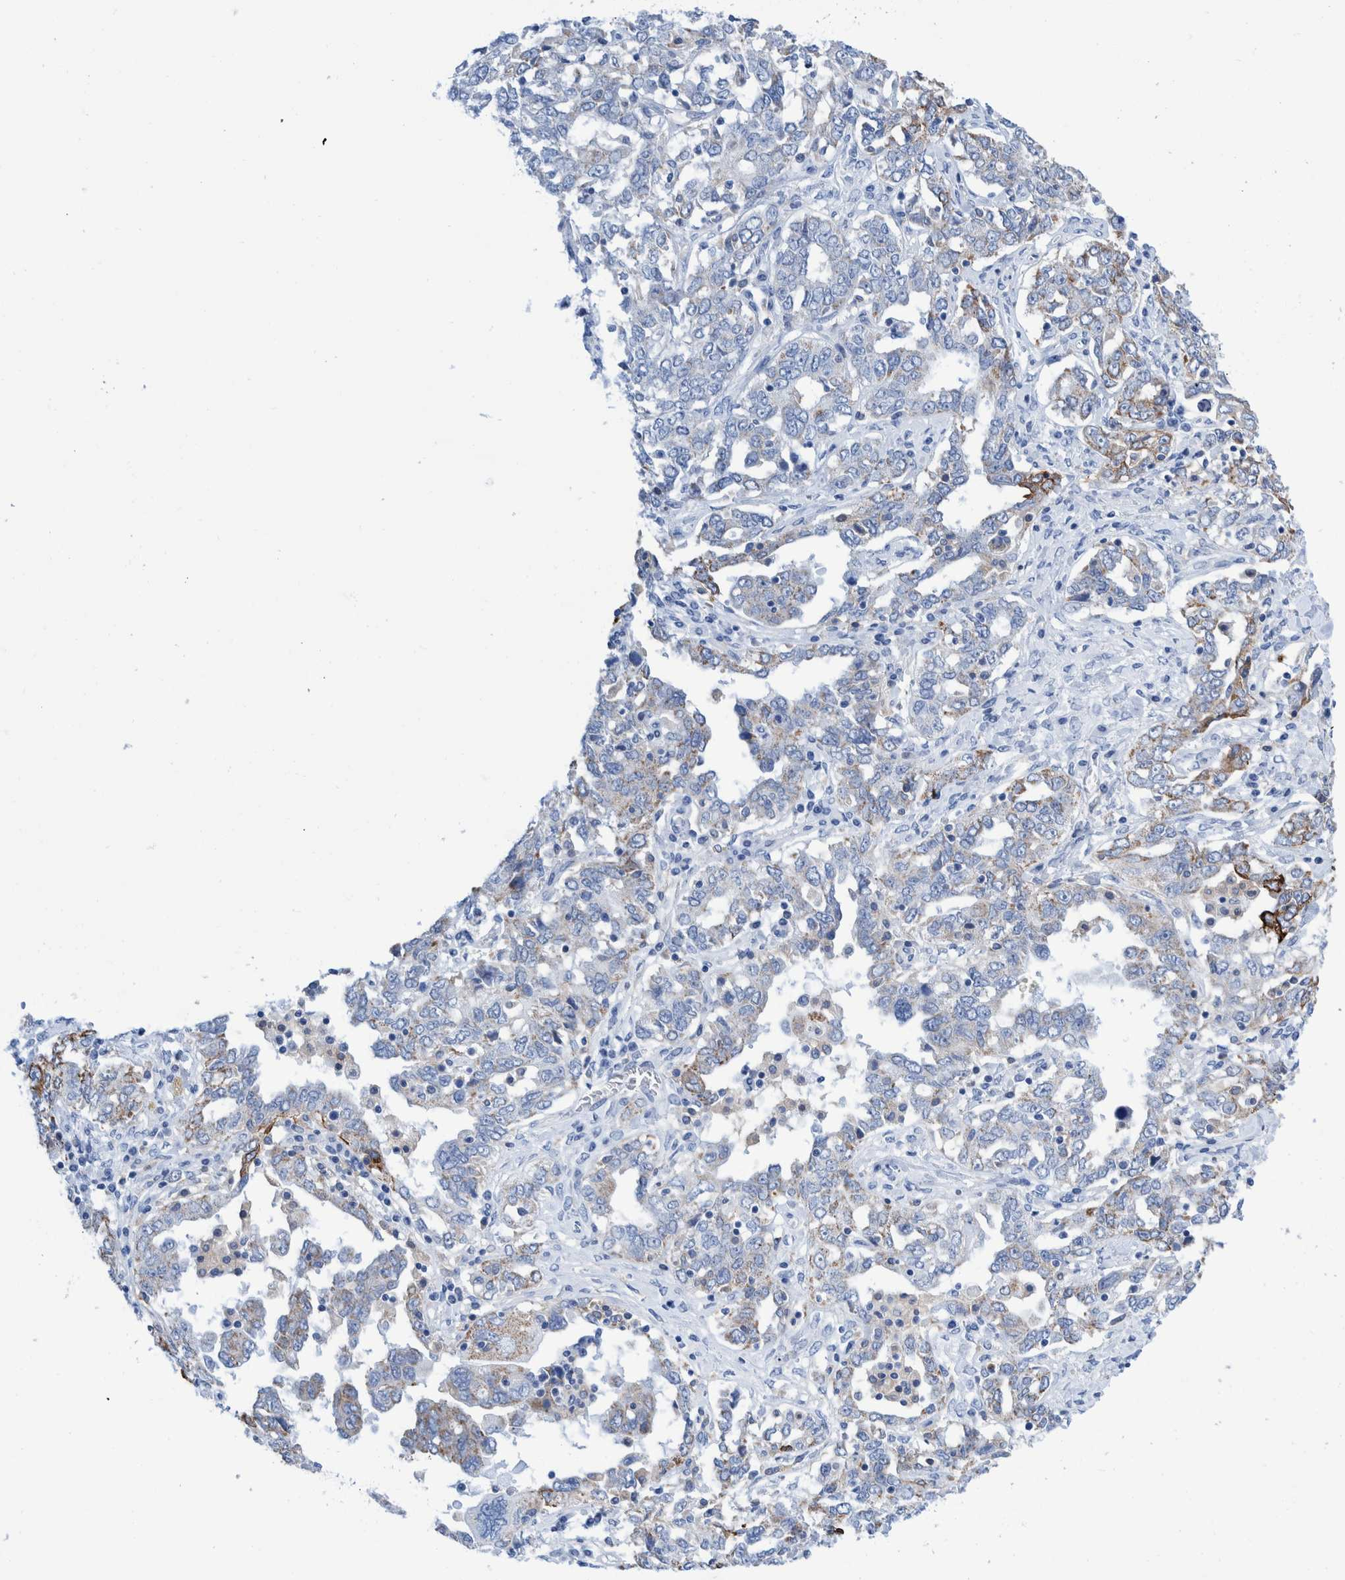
{"staining": {"intensity": "weak", "quantity": "<25%", "location": "cytoplasmic/membranous"}, "tissue": "ovarian cancer", "cell_type": "Tumor cells", "image_type": "cancer", "snomed": [{"axis": "morphology", "description": "Cystadenocarcinoma, mucinous, NOS"}, {"axis": "topography", "description": "Ovary"}], "caption": "An immunohistochemistry (IHC) photomicrograph of mucinous cystadenocarcinoma (ovarian) is shown. There is no staining in tumor cells of mucinous cystadenocarcinoma (ovarian).", "gene": "KRT14", "patient": {"sex": "female", "age": 73}}